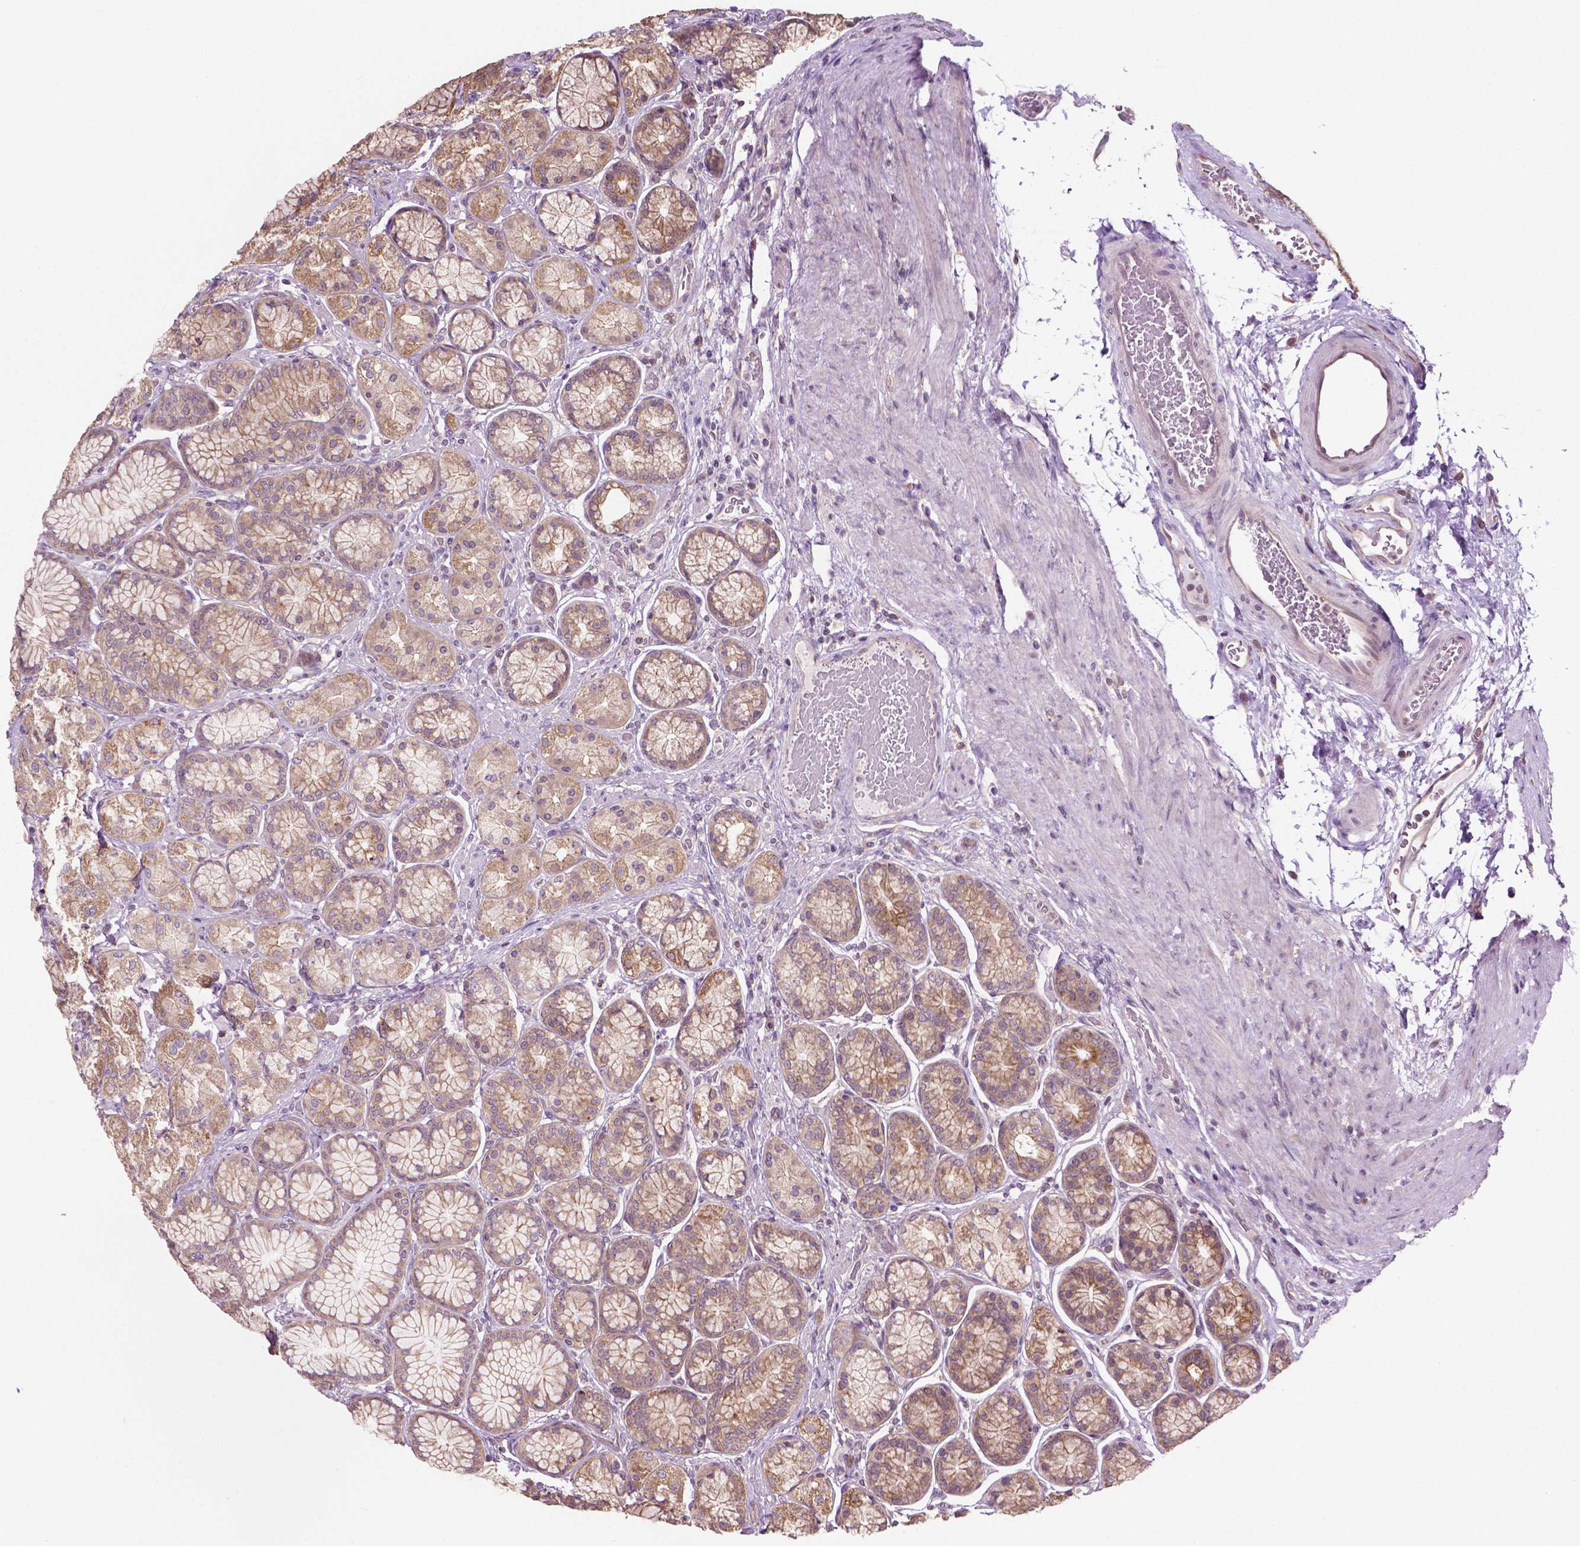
{"staining": {"intensity": "moderate", "quantity": ">75%", "location": "cytoplasmic/membranous"}, "tissue": "stomach", "cell_type": "Glandular cells", "image_type": "normal", "snomed": [{"axis": "morphology", "description": "Normal tissue, NOS"}, {"axis": "morphology", "description": "Adenocarcinoma, NOS"}, {"axis": "morphology", "description": "Adenocarcinoma, High grade"}, {"axis": "topography", "description": "Stomach, upper"}, {"axis": "topography", "description": "Stomach"}], "caption": "Glandular cells exhibit moderate cytoplasmic/membranous positivity in about >75% of cells in unremarkable stomach.", "gene": "MZT1", "patient": {"sex": "female", "age": 65}}